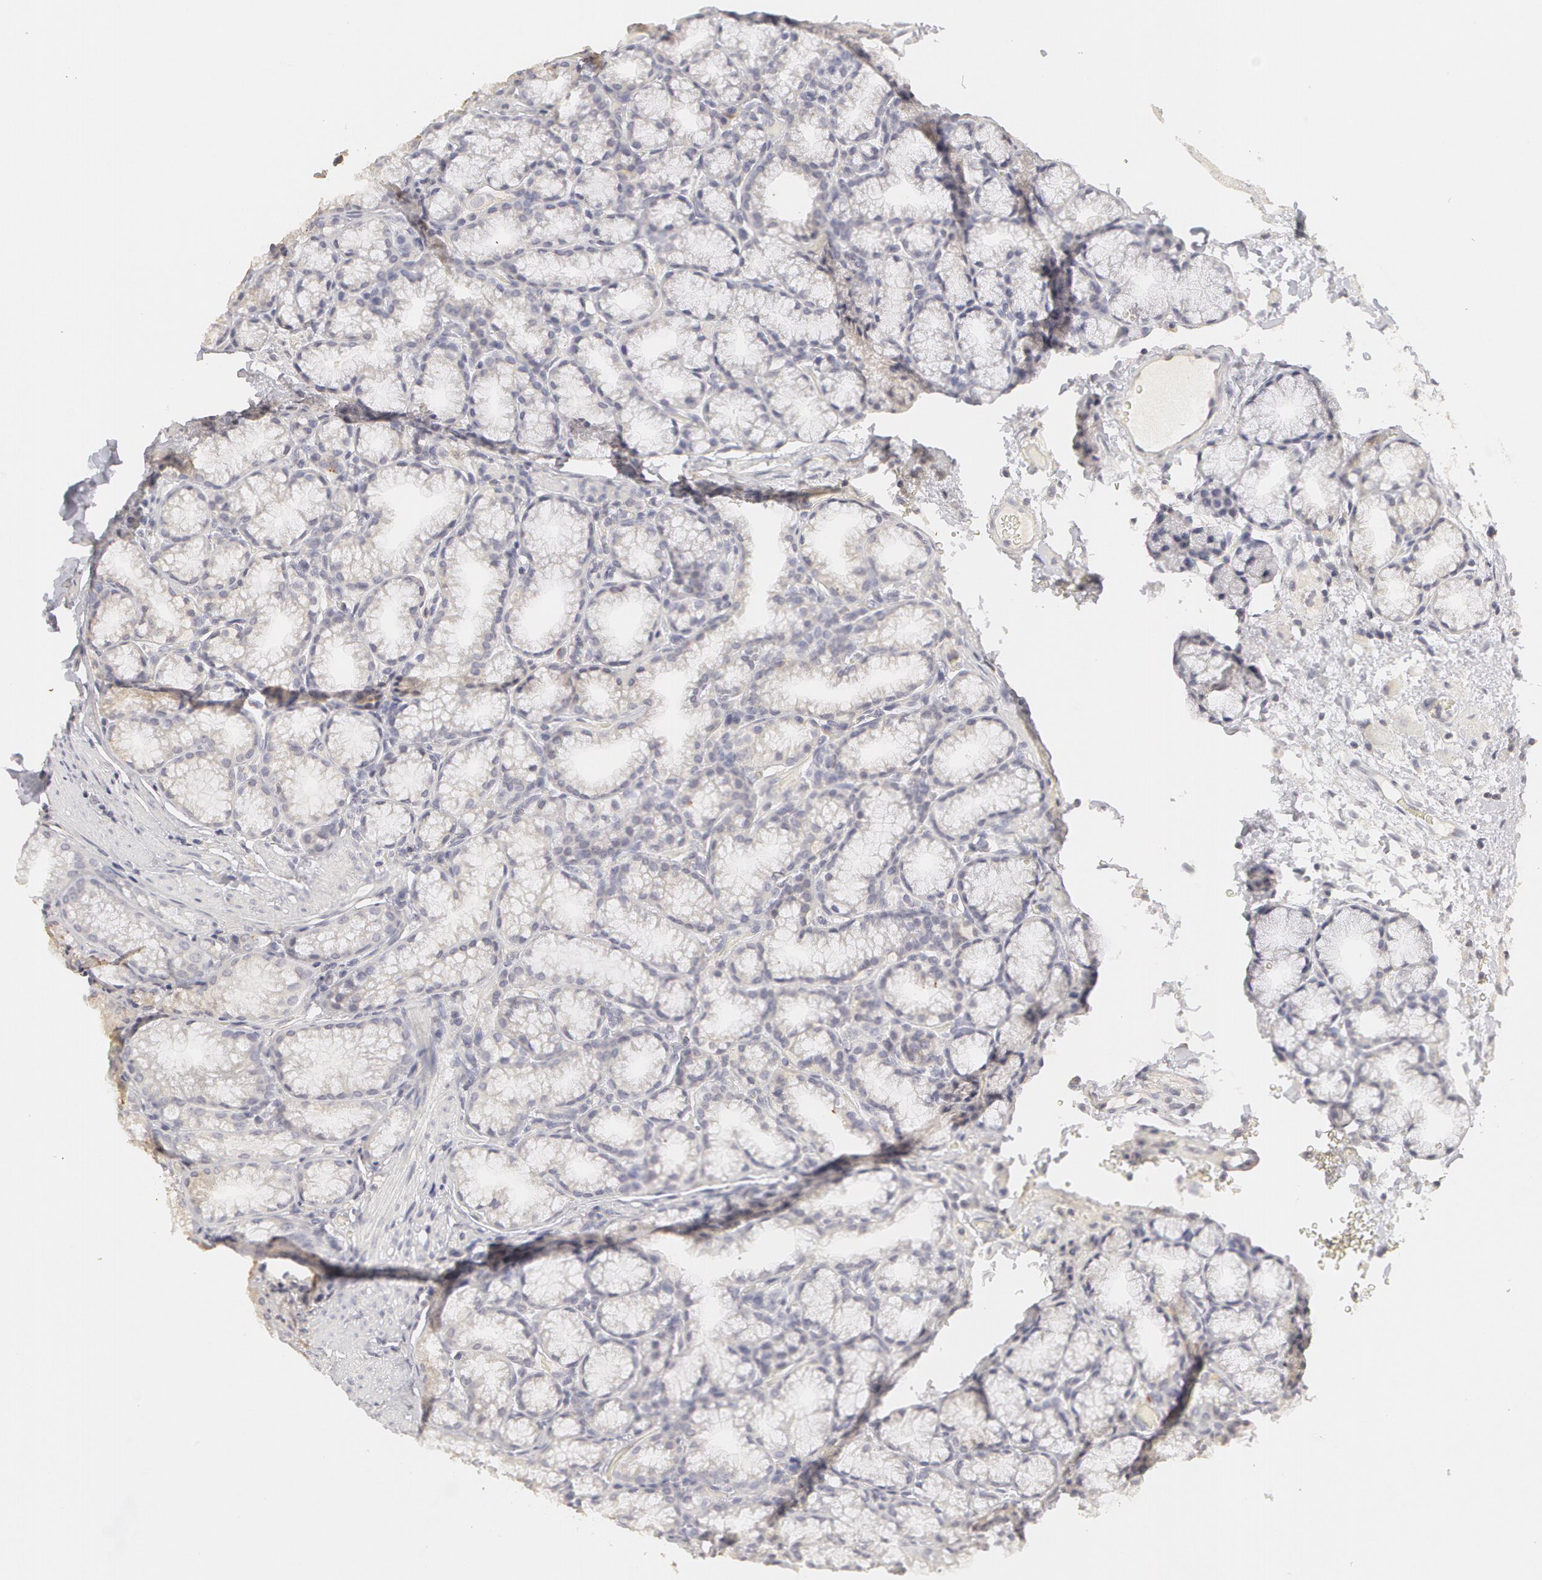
{"staining": {"intensity": "negative", "quantity": "none", "location": "none"}, "tissue": "duodenum", "cell_type": "Glandular cells", "image_type": "normal", "snomed": [{"axis": "morphology", "description": "Normal tissue, NOS"}, {"axis": "topography", "description": "Duodenum"}], "caption": "This is an immunohistochemistry image of unremarkable duodenum. There is no positivity in glandular cells.", "gene": "ABCB1", "patient": {"sex": "female", "age": 48}}